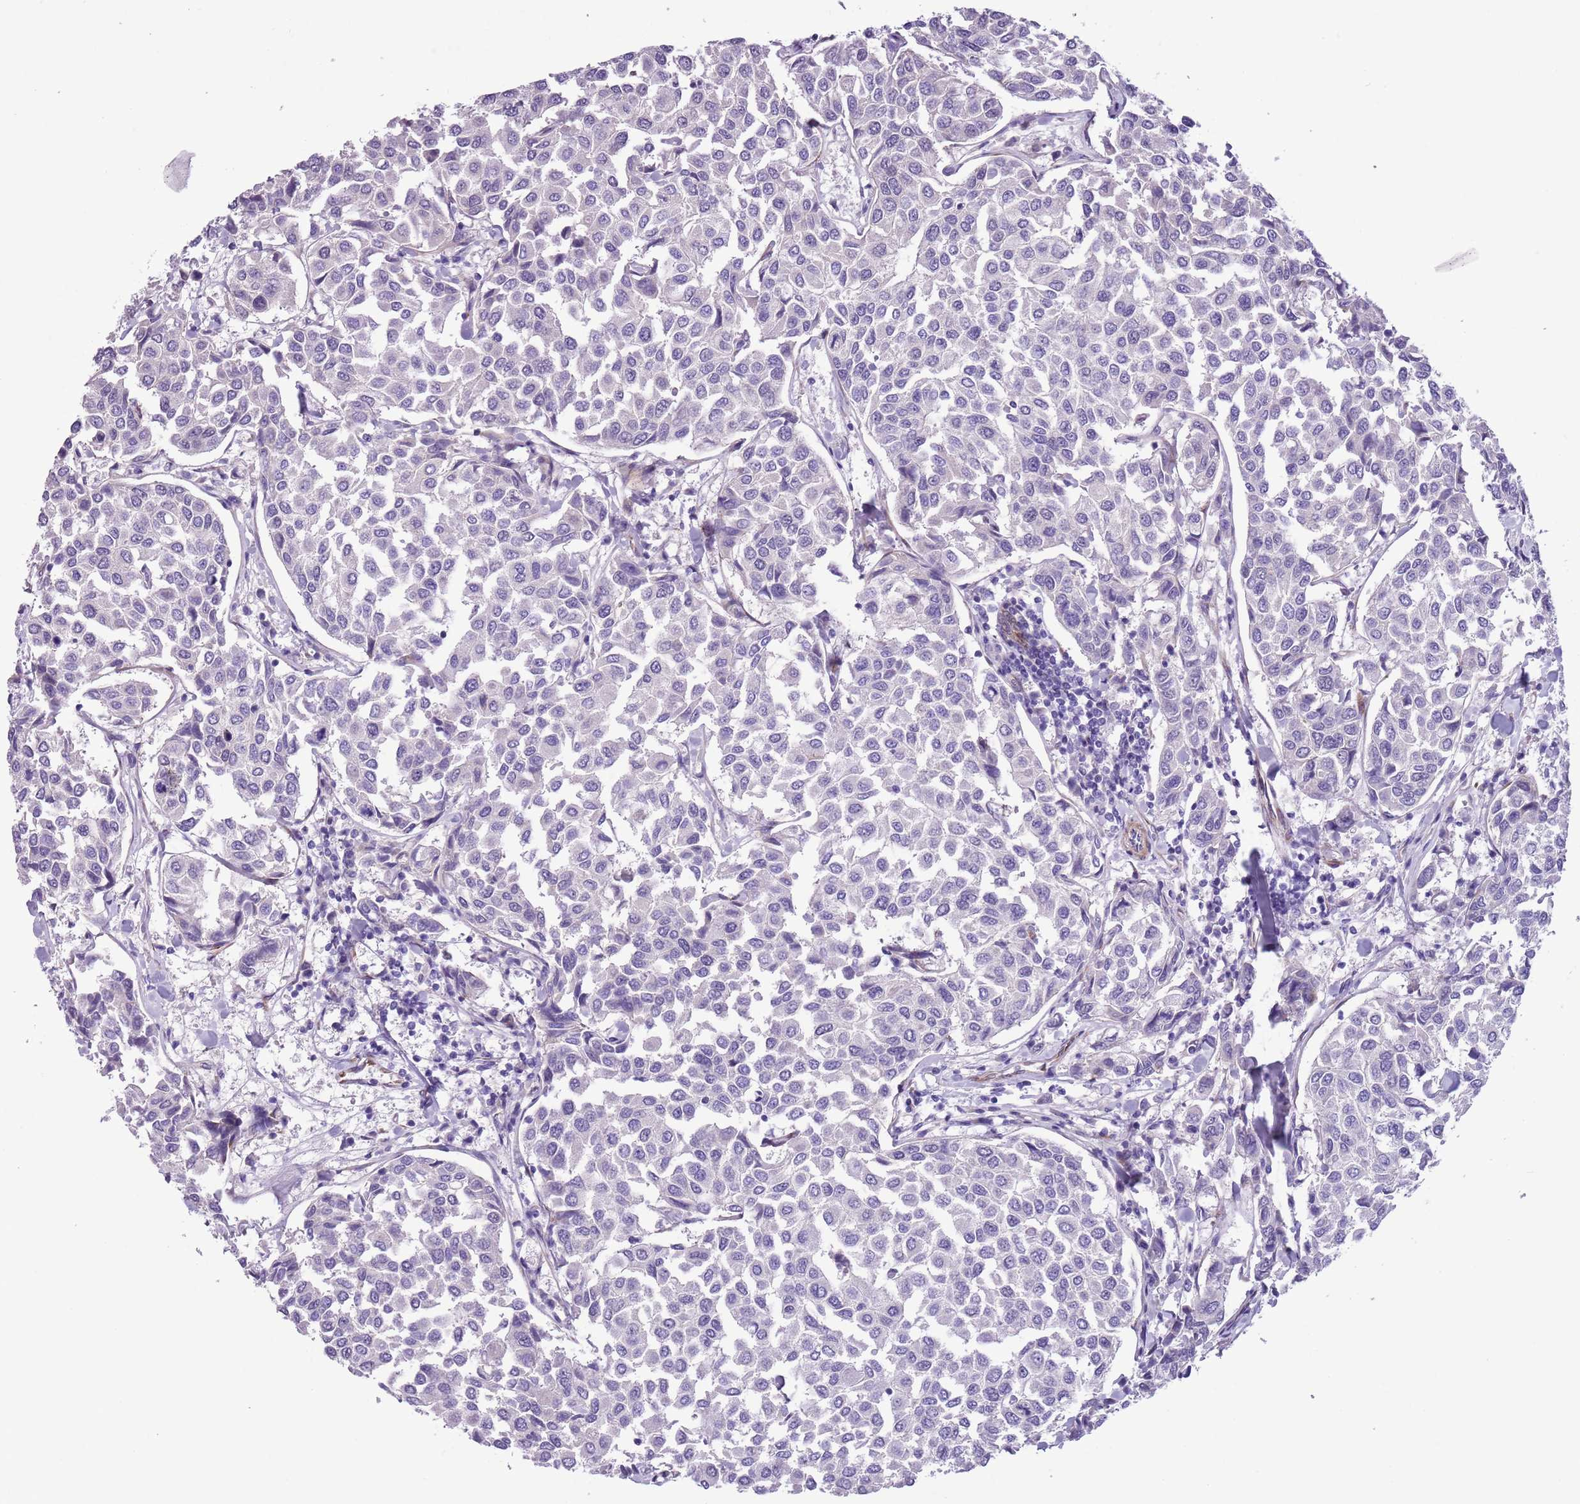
{"staining": {"intensity": "negative", "quantity": "none", "location": "none"}, "tissue": "breast cancer", "cell_type": "Tumor cells", "image_type": "cancer", "snomed": [{"axis": "morphology", "description": "Duct carcinoma"}, {"axis": "topography", "description": "Breast"}], "caption": "High magnification brightfield microscopy of breast invasive ductal carcinoma stained with DAB (3,3'-diaminobenzidine) (brown) and counterstained with hematoxylin (blue): tumor cells show no significant expression.", "gene": "MRPL32", "patient": {"sex": "female", "age": 55}}